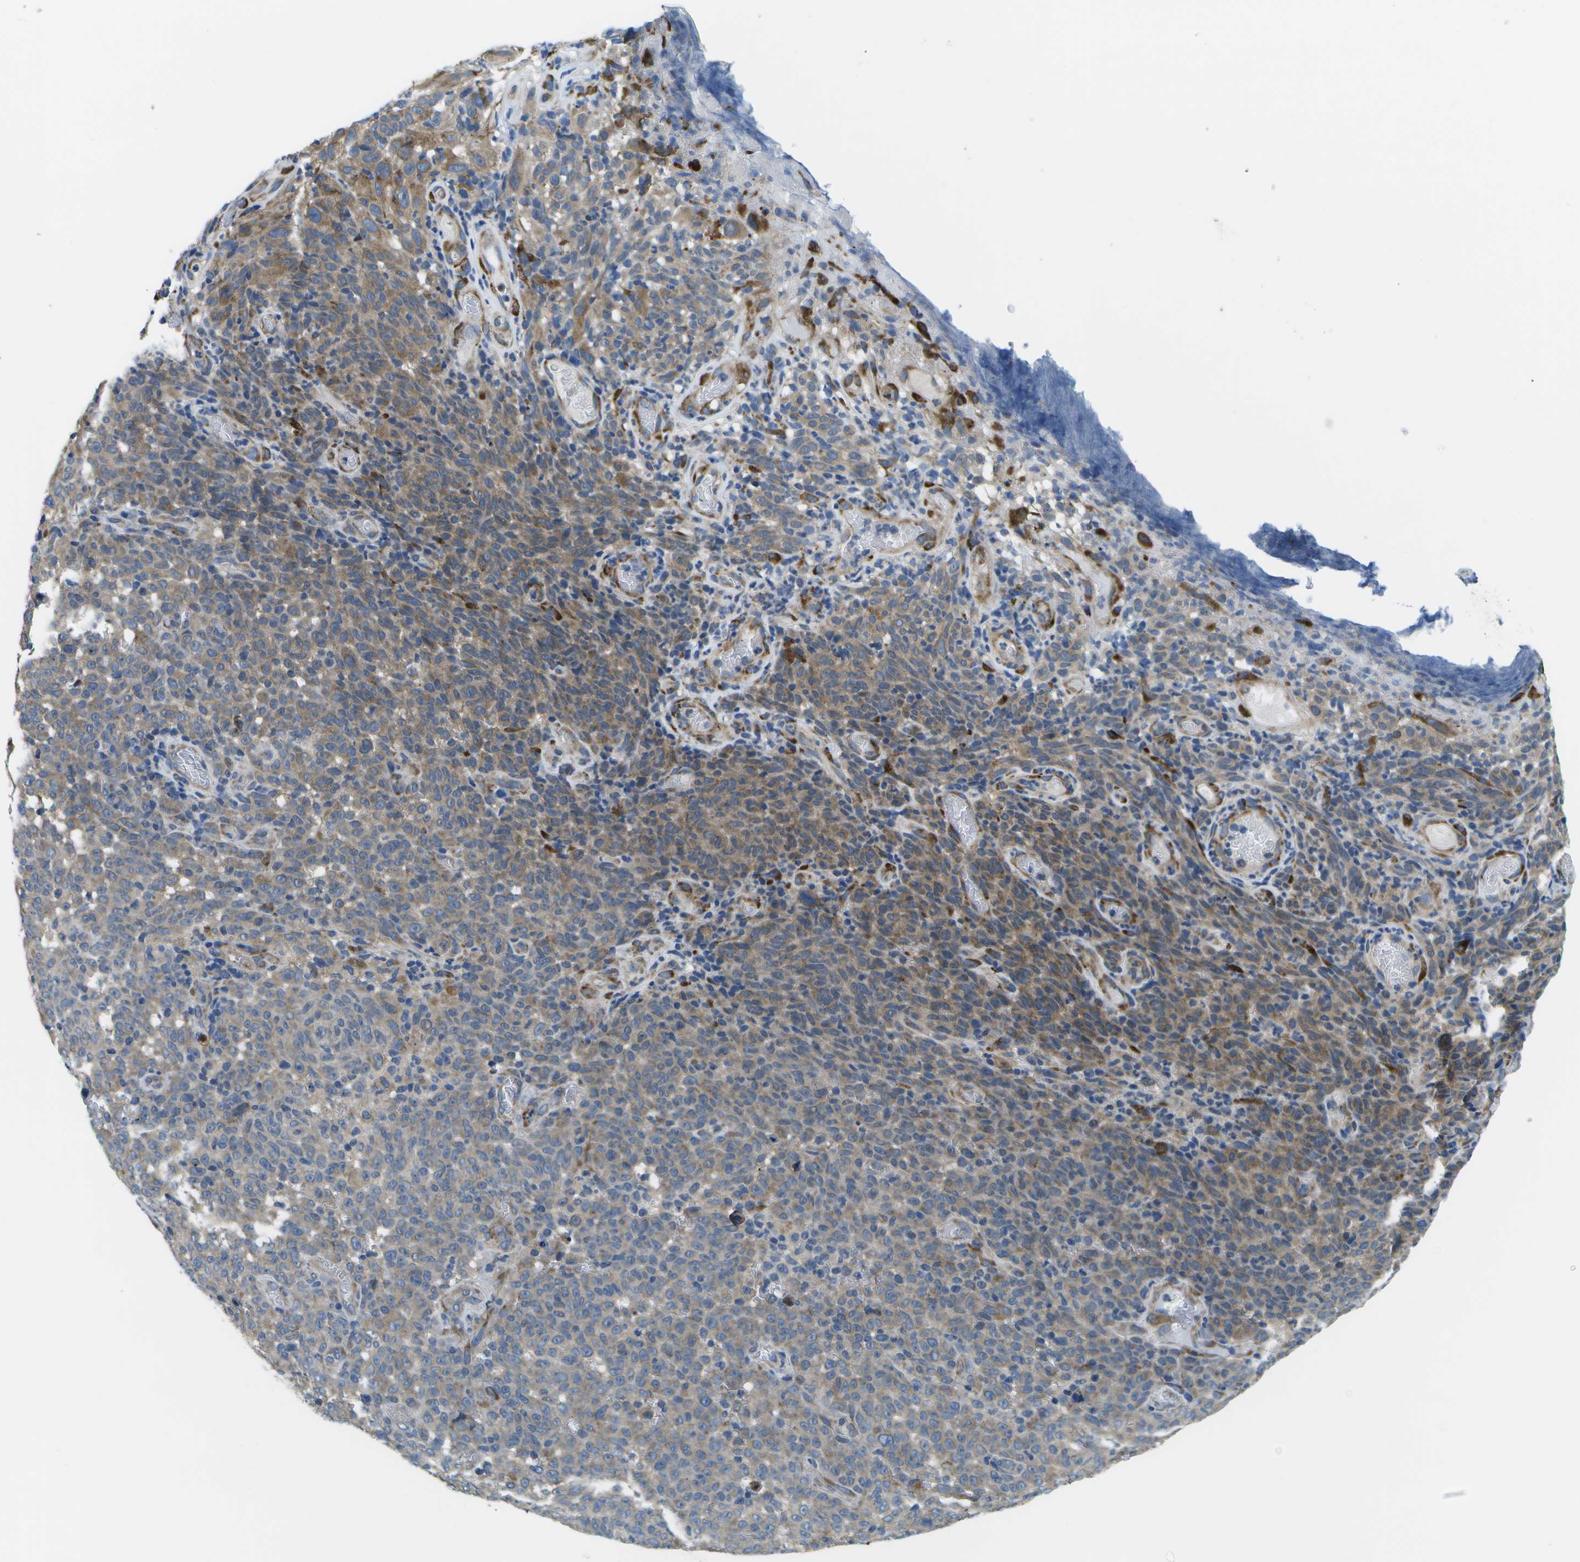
{"staining": {"intensity": "weak", "quantity": ">75%", "location": "cytoplasmic/membranous"}, "tissue": "melanoma", "cell_type": "Tumor cells", "image_type": "cancer", "snomed": [{"axis": "morphology", "description": "Malignant melanoma, NOS"}, {"axis": "topography", "description": "Skin"}], "caption": "Melanoma was stained to show a protein in brown. There is low levels of weak cytoplasmic/membranous expression in about >75% of tumor cells.", "gene": "P3H1", "patient": {"sex": "female", "age": 82}}